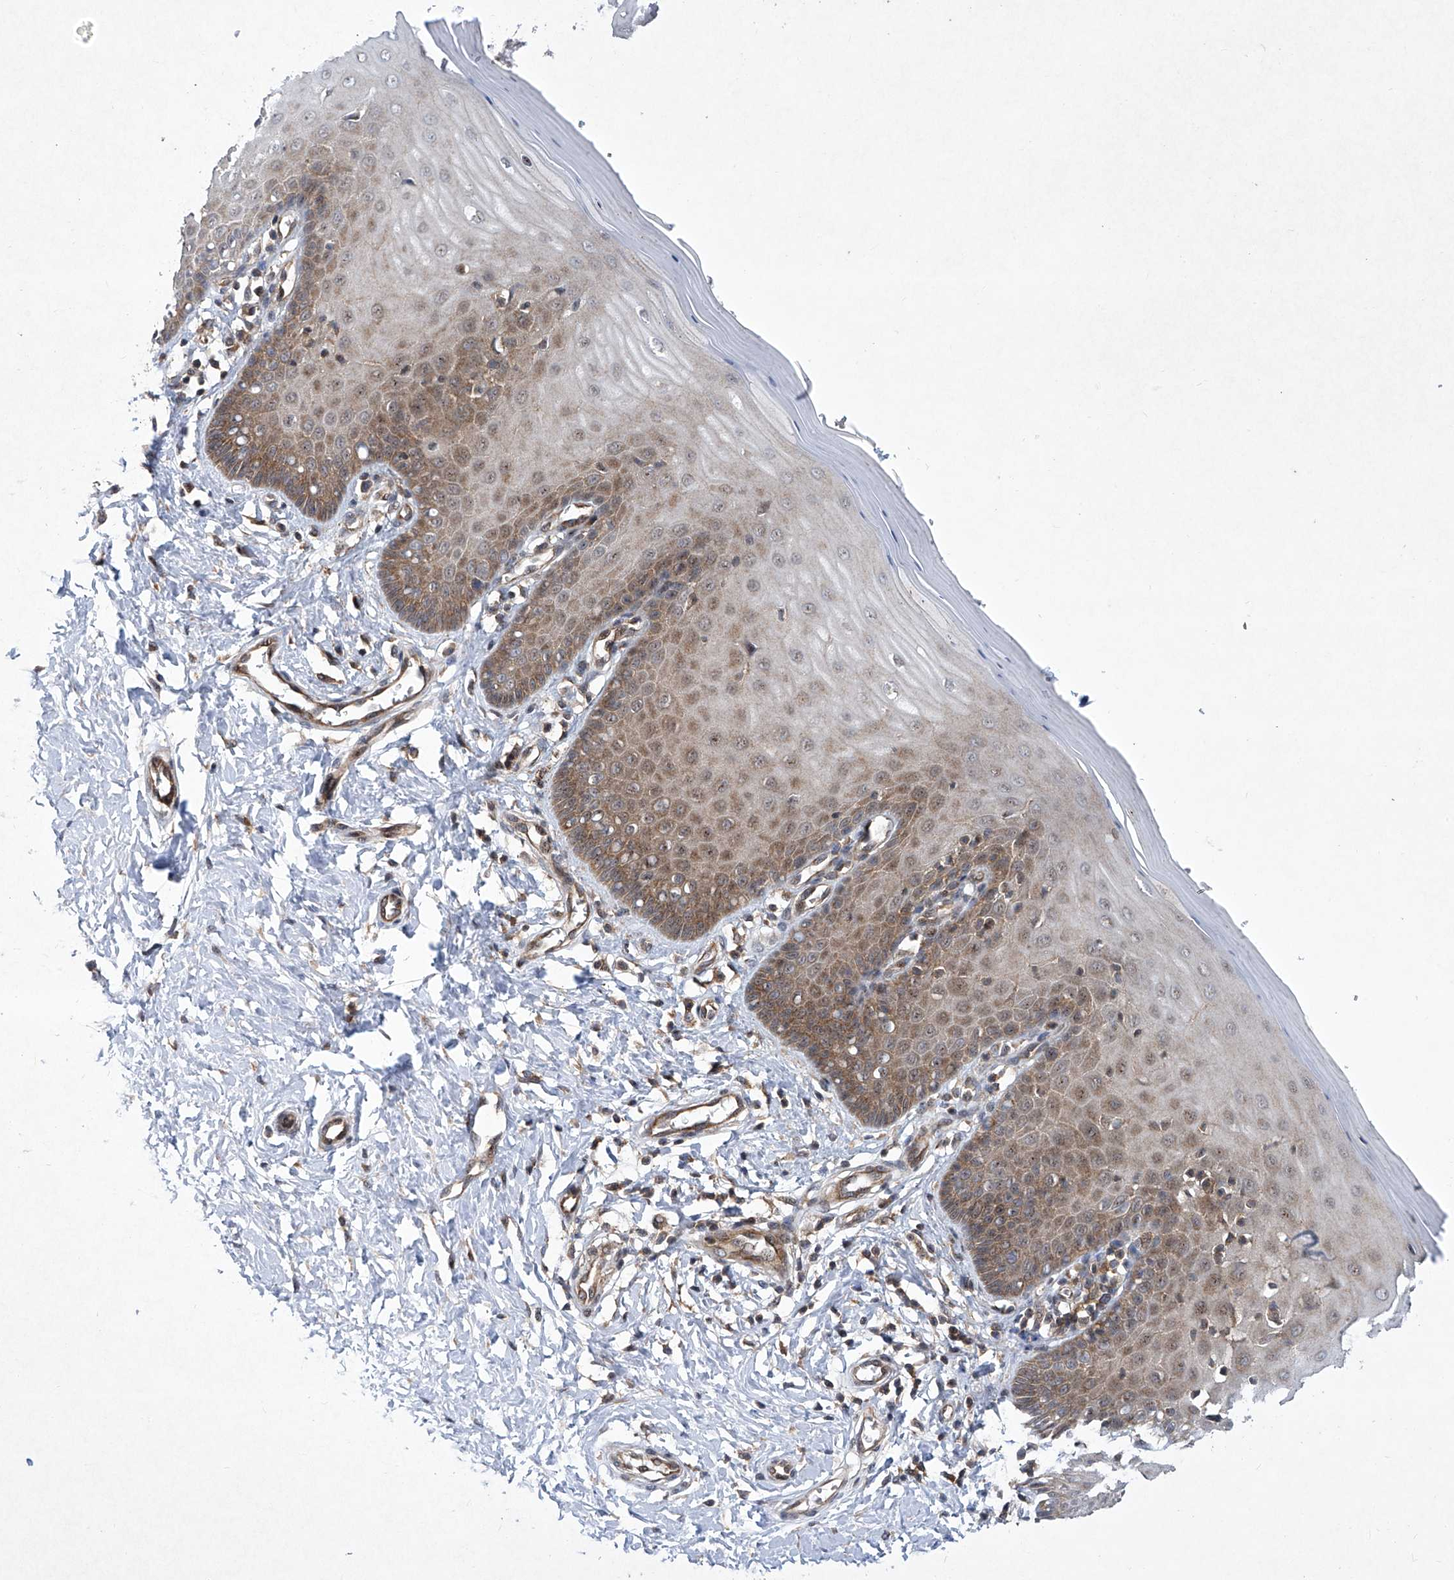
{"staining": {"intensity": "moderate", "quantity": "25%-75%", "location": "cytoplasmic/membranous"}, "tissue": "cervix", "cell_type": "Glandular cells", "image_type": "normal", "snomed": [{"axis": "morphology", "description": "Normal tissue, NOS"}, {"axis": "topography", "description": "Cervix"}], "caption": "Immunohistochemistry photomicrograph of normal cervix: human cervix stained using IHC exhibits medium levels of moderate protein expression localized specifically in the cytoplasmic/membranous of glandular cells, appearing as a cytoplasmic/membranous brown color.", "gene": "CISH", "patient": {"sex": "female", "age": 55}}